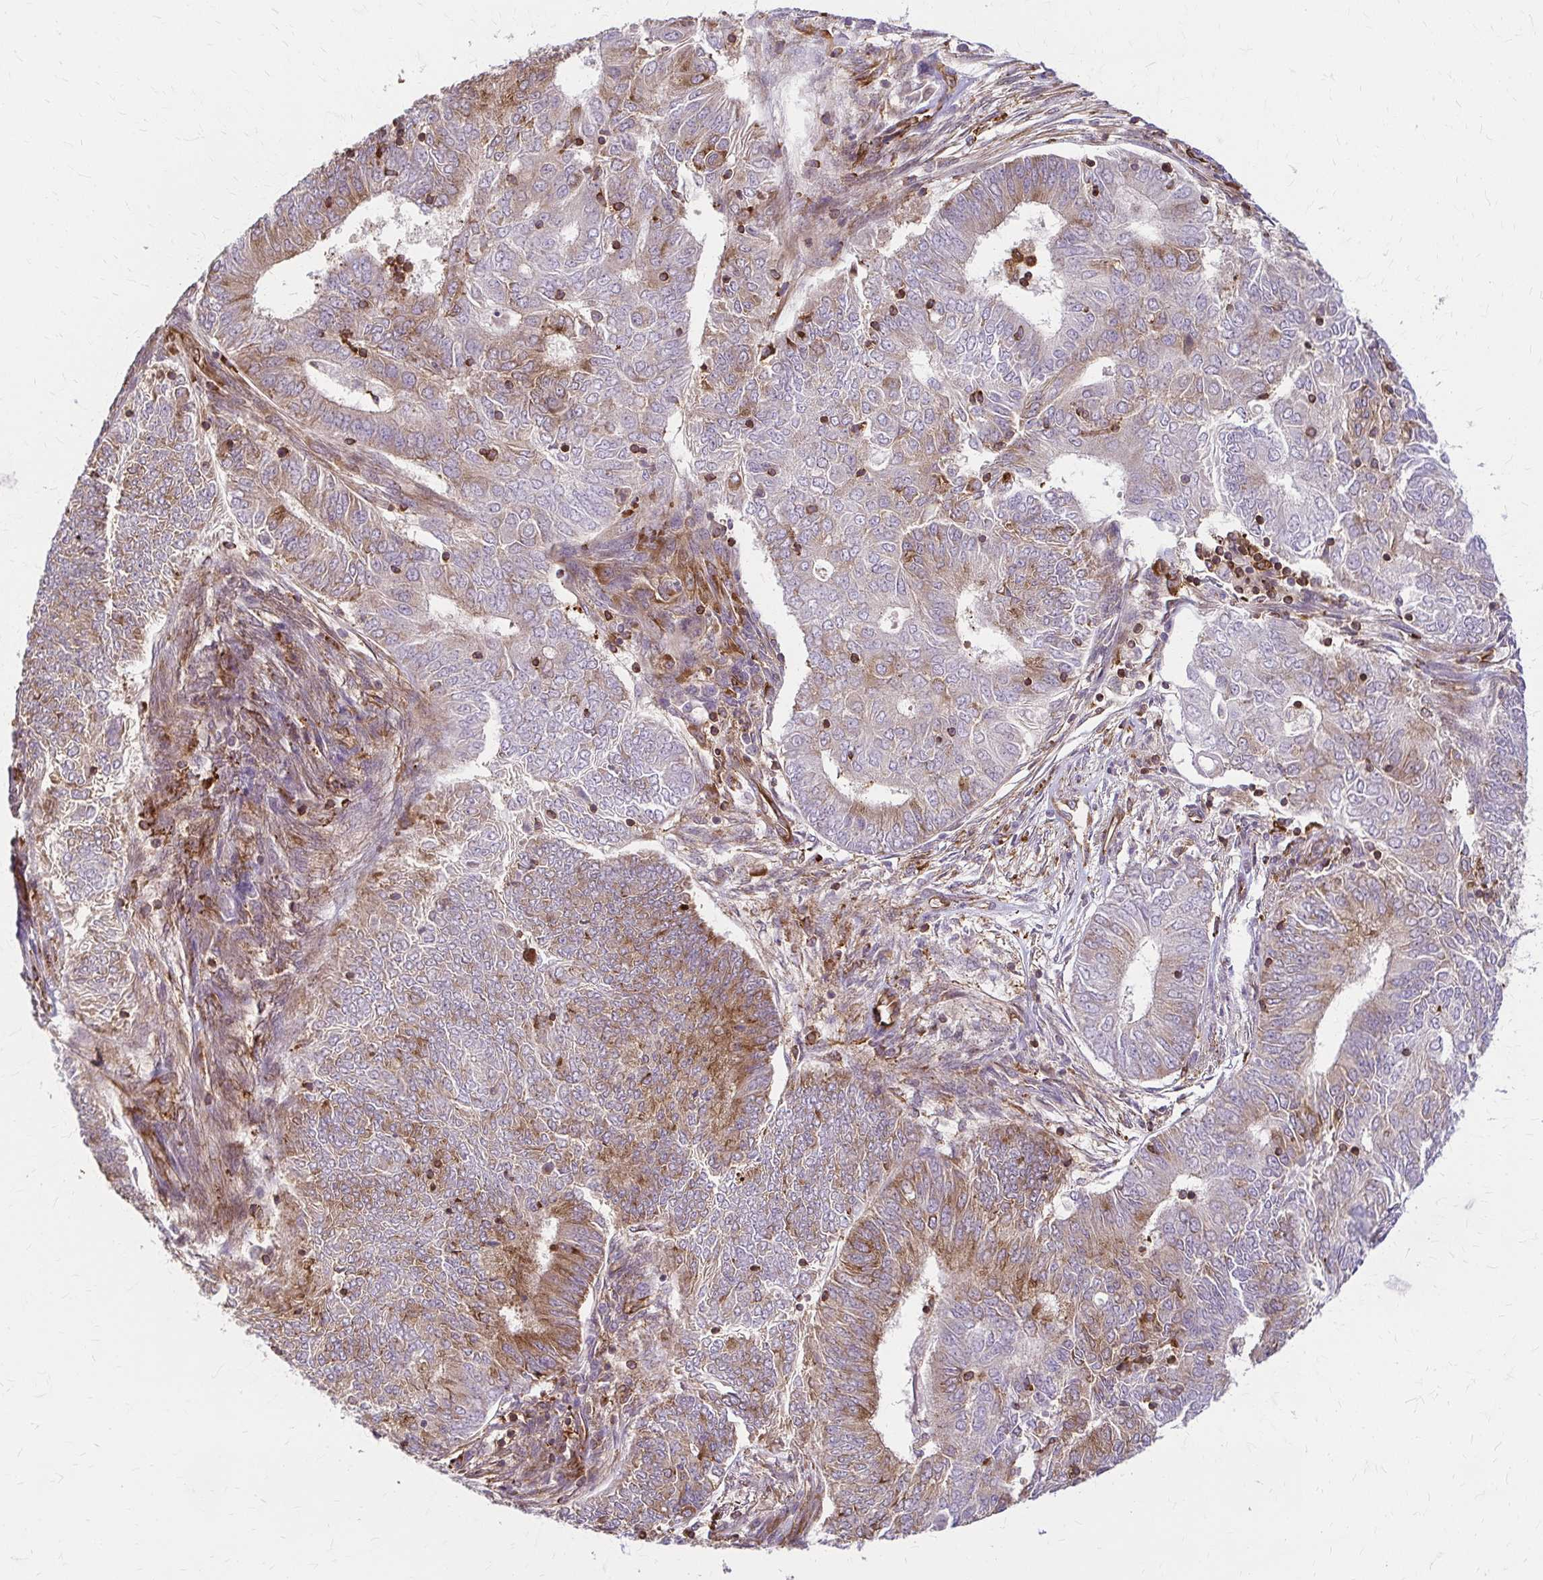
{"staining": {"intensity": "moderate", "quantity": "25%-75%", "location": "cytoplasmic/membranous"}, "tissue": "endometrial cancer", "cell_type": "Tumor cells", "image_type": "cancer", "snomed": [{"axis": "morphology", "description": "Adenocarcinoma, NOS"}, {"axis": "topography", "description": "Endometrium"}], "caption": "An image showing moderate cytoplasmic/membranous staining in approximately 25%-75% of tumor cells in endometrial cancer, as visualized by brown immunohistochemical staining.", "gene": "WASF2", "patient": {"sex": "female", "age": 62}}